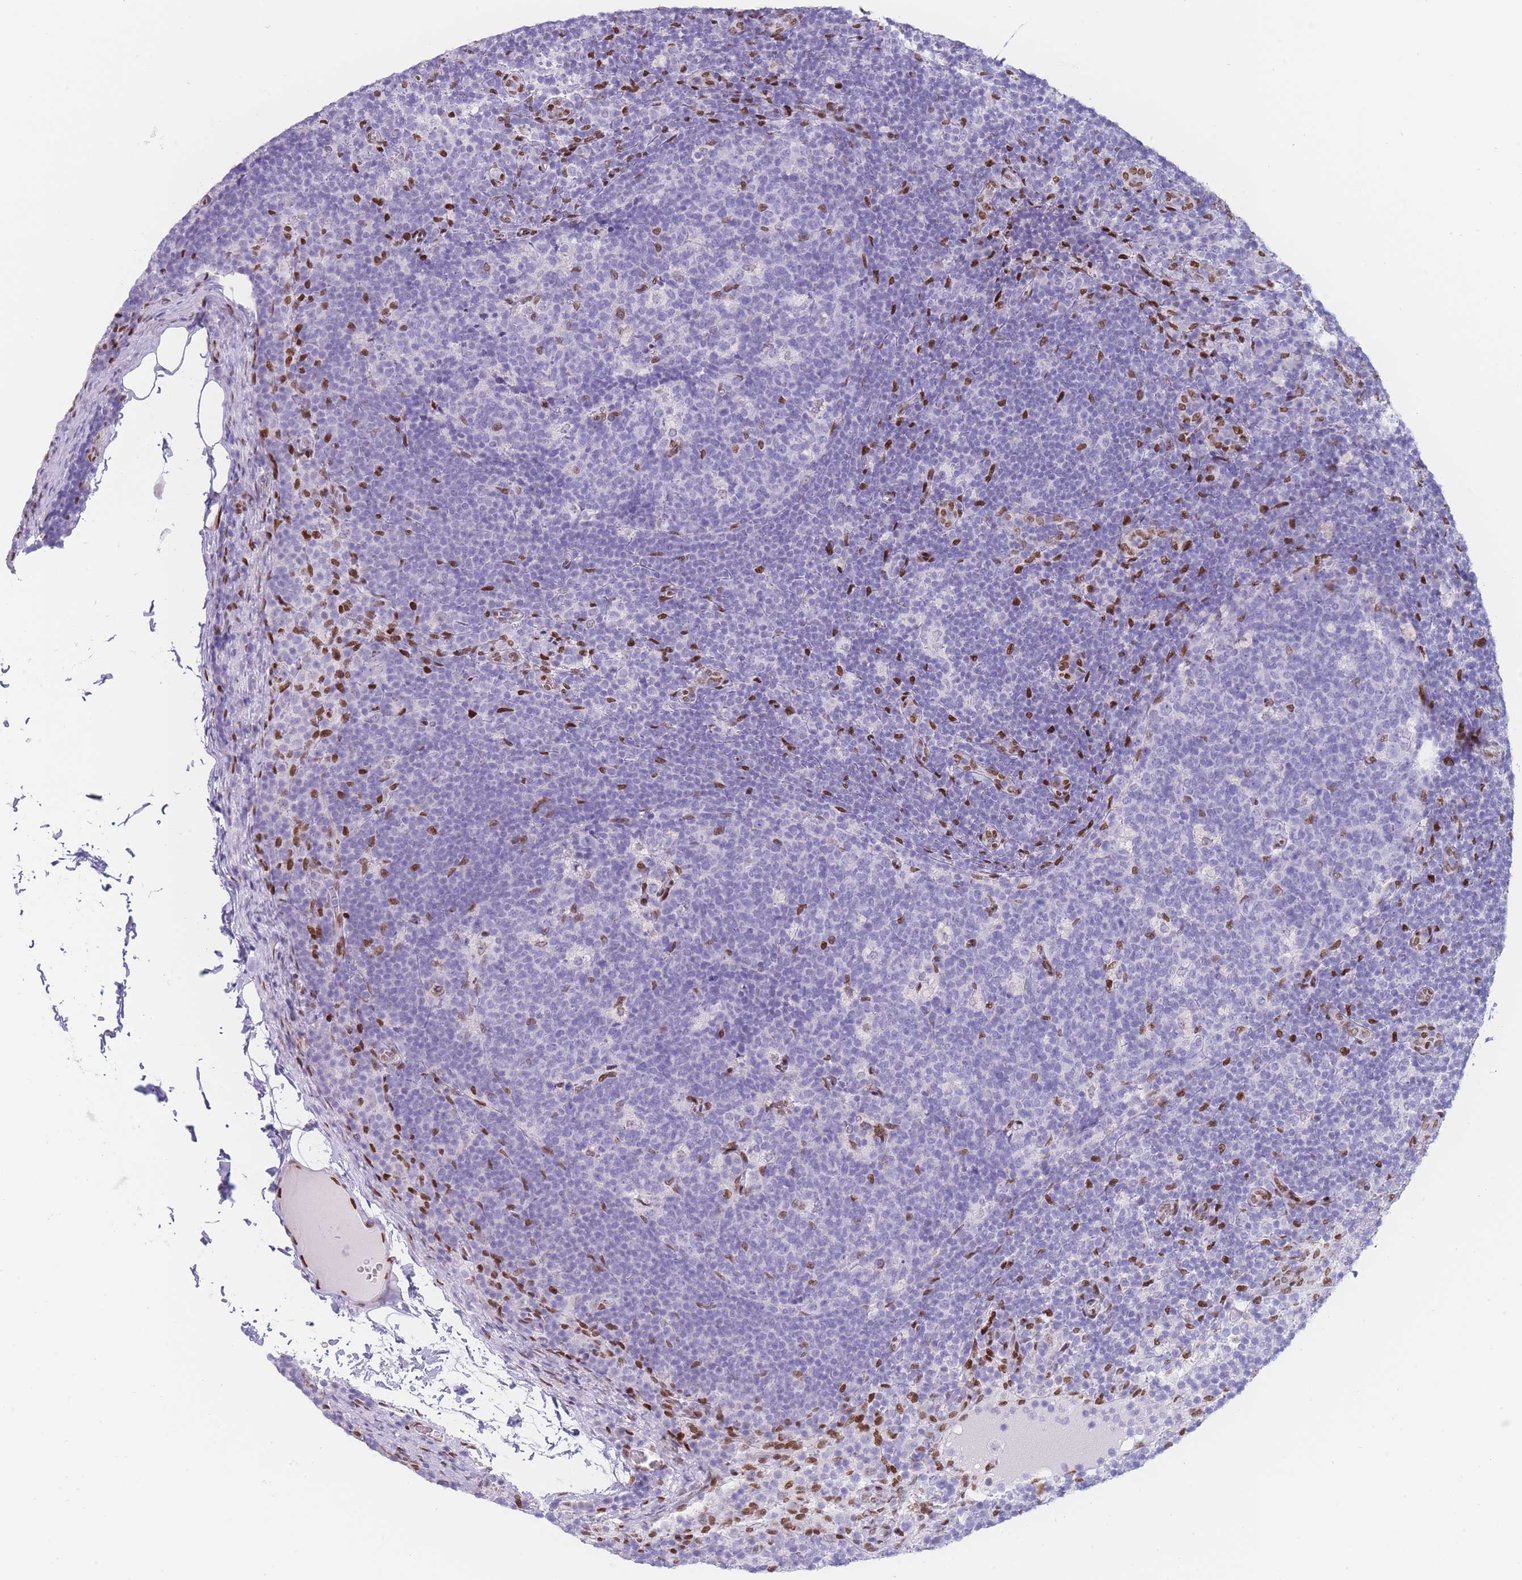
{"staining": {"intensity": "weak", "quantity": "<25%", "location": "nuclear"}, "tissue": "lymph node", "cell_type": "Germinal center cells", "image_type": "normal", "snomed": [{"axis": "morphology", "description": "Normal tissue, NOS"}, {"axis": "topography", "description": "Lymph node"}], "caption": "High power microscopy photomicrograph of an immunohistochemistry (IHC) image of normal lymph node, revealing no significant expression in germinal center cells. Brightfield microscopy of IHC stained with DAB (brown) and hematoxylin (blue), captured at high magnification.", "gene": "PSMB5", "patient": {"sex": "female", "age": 31}}